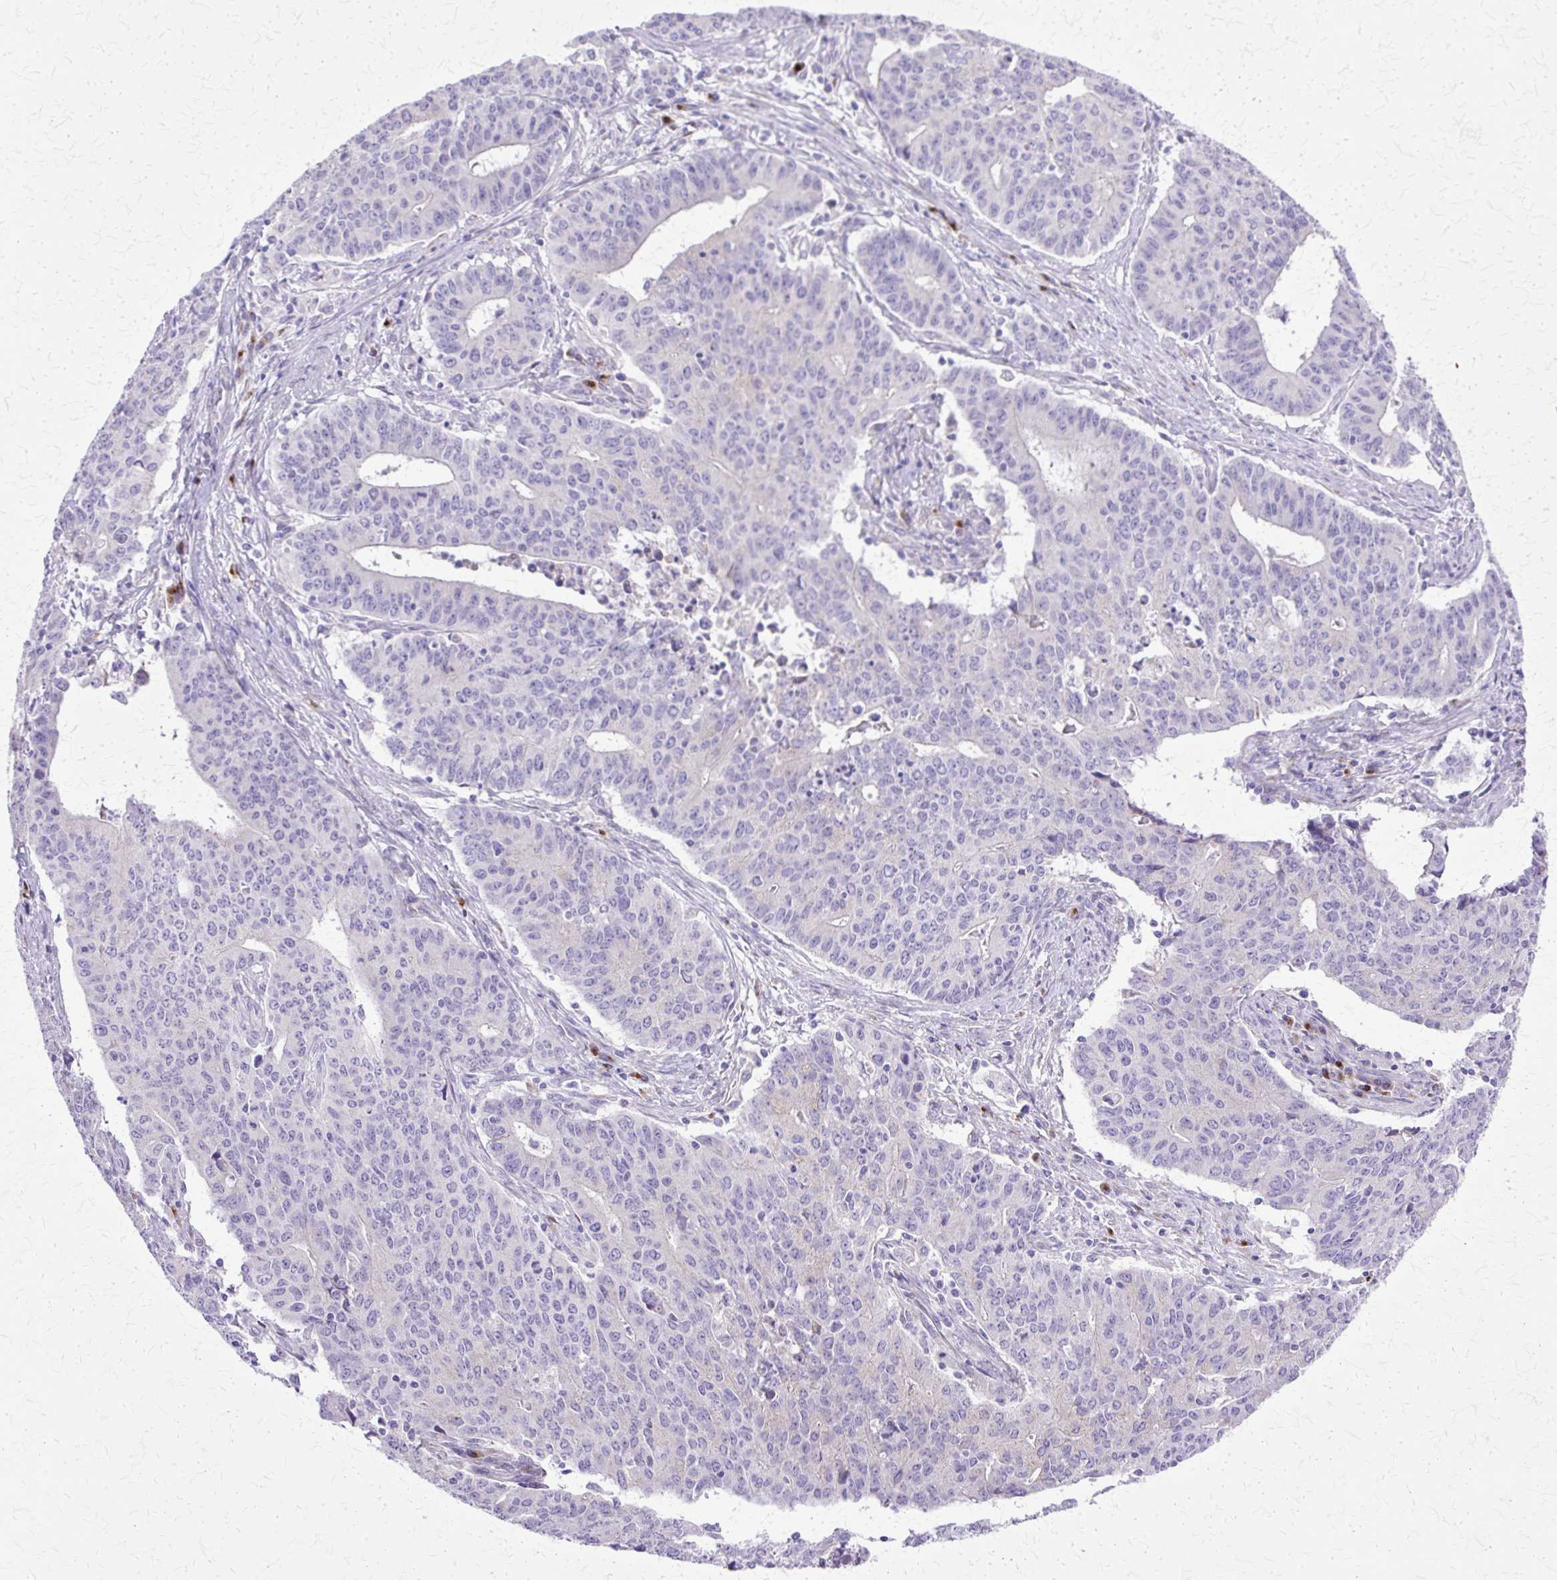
{"staining": {"intensity": "negative", "quantity": "none", "location": "none"}, "tissue": "endometrial cancer", "cell_type": "Tumor cells", "image_type": "cancer", "snomed": [{"axis": "morphology", "description": "Adenocarcinoma, NOS"}, {"axis": "topography", "description": "Endometrium"}], "caption": "An image of endometrial adenocarcinoma stained for a protein shows no brown staining in tumor cells.", "gene": "TBC1D3G", "patient": {"sex": "female", "age": 59}}